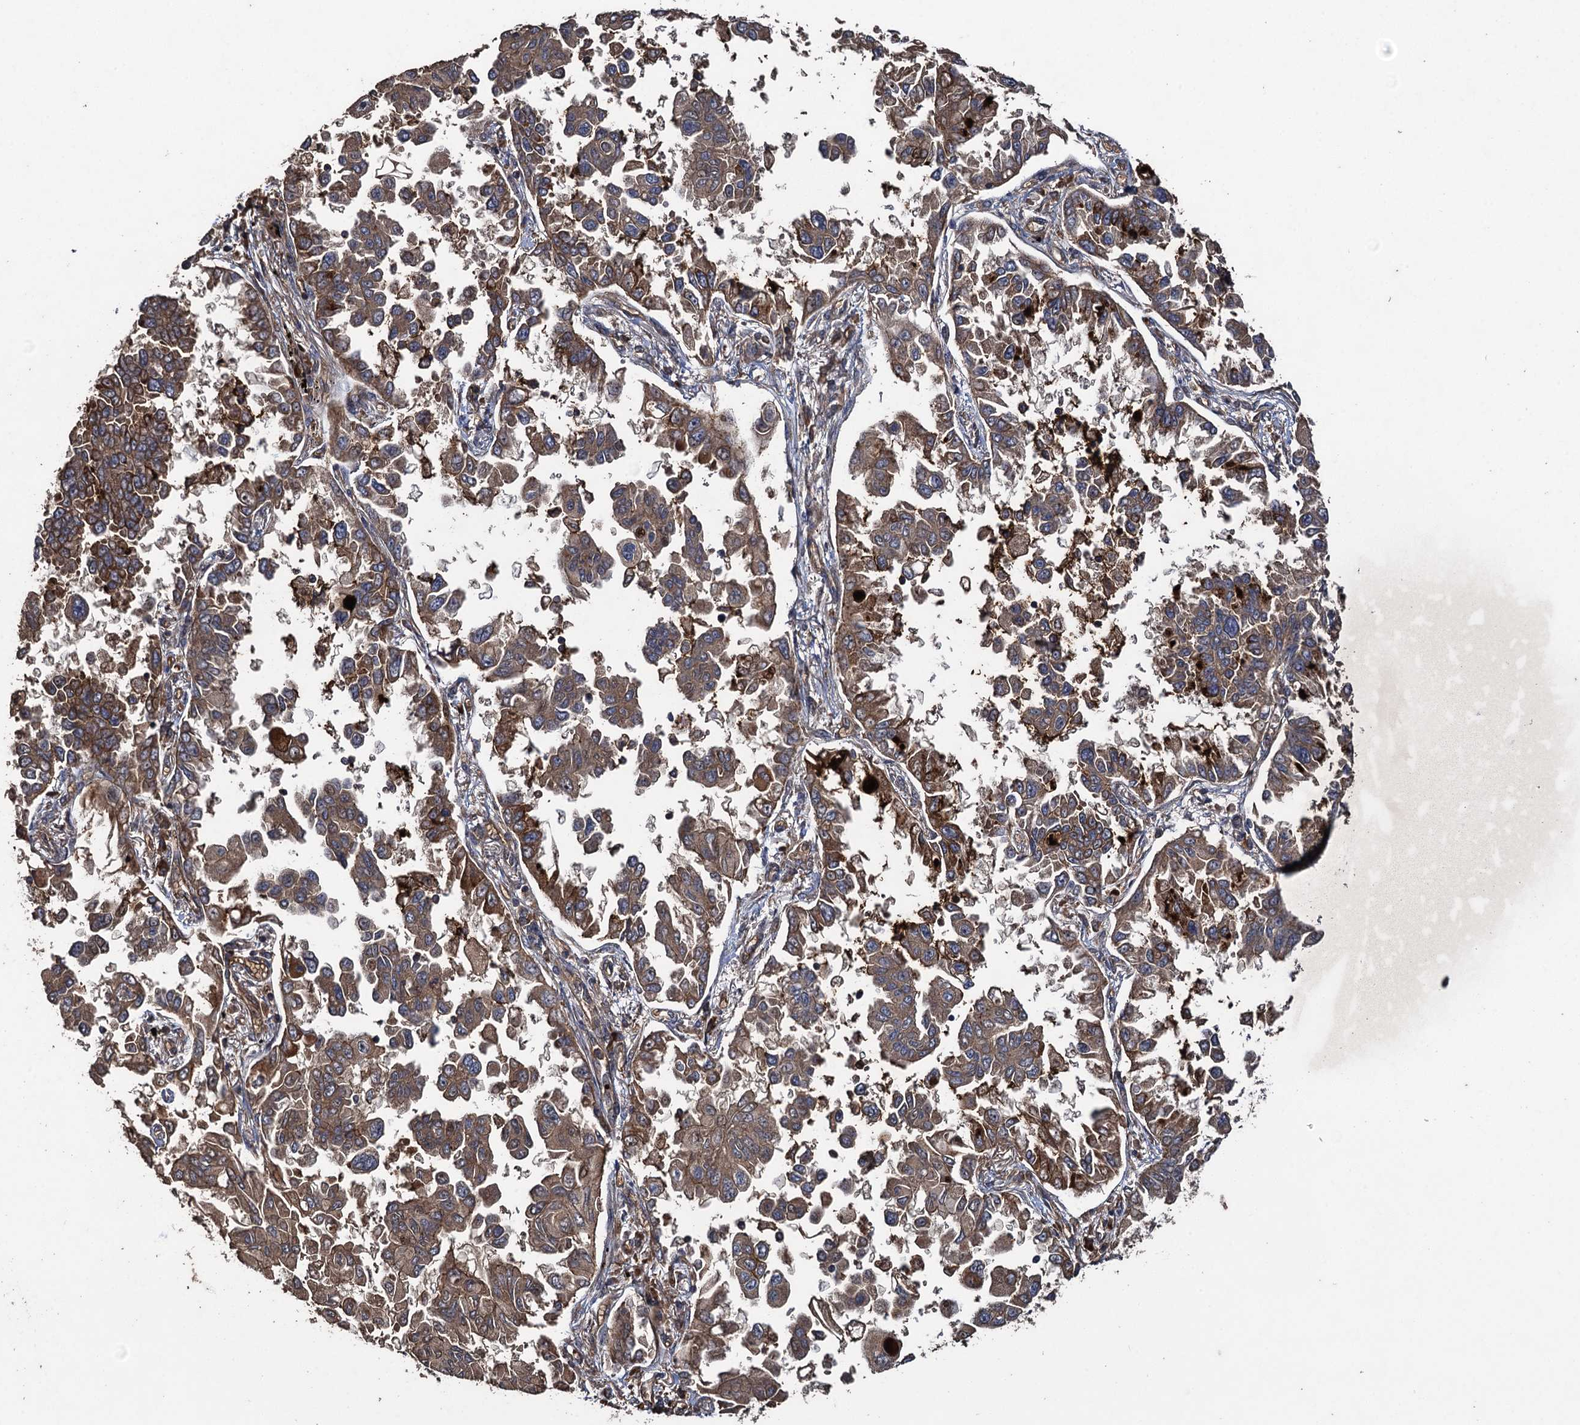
{"staining": {"intensity": "moderate", "quantity": ">75%", "location": "cytoplasmic/membranous"}, "tissue": "lung cancer", "cell_type": "Tumor cells", "image_type": "cancer", "snomed": [{"axis": "morphology", "description": "Adenocarcinoma, NOS"}, {"axis": "topography", "description": "Lung"}], "caption": "Tumor cells demonstrate moderate cytoplasmic/membranous expression in approximately >75% of cells in lung cancer.", "gene": "TXNDC11", "patient": {"sex": "female", "age": 67}}